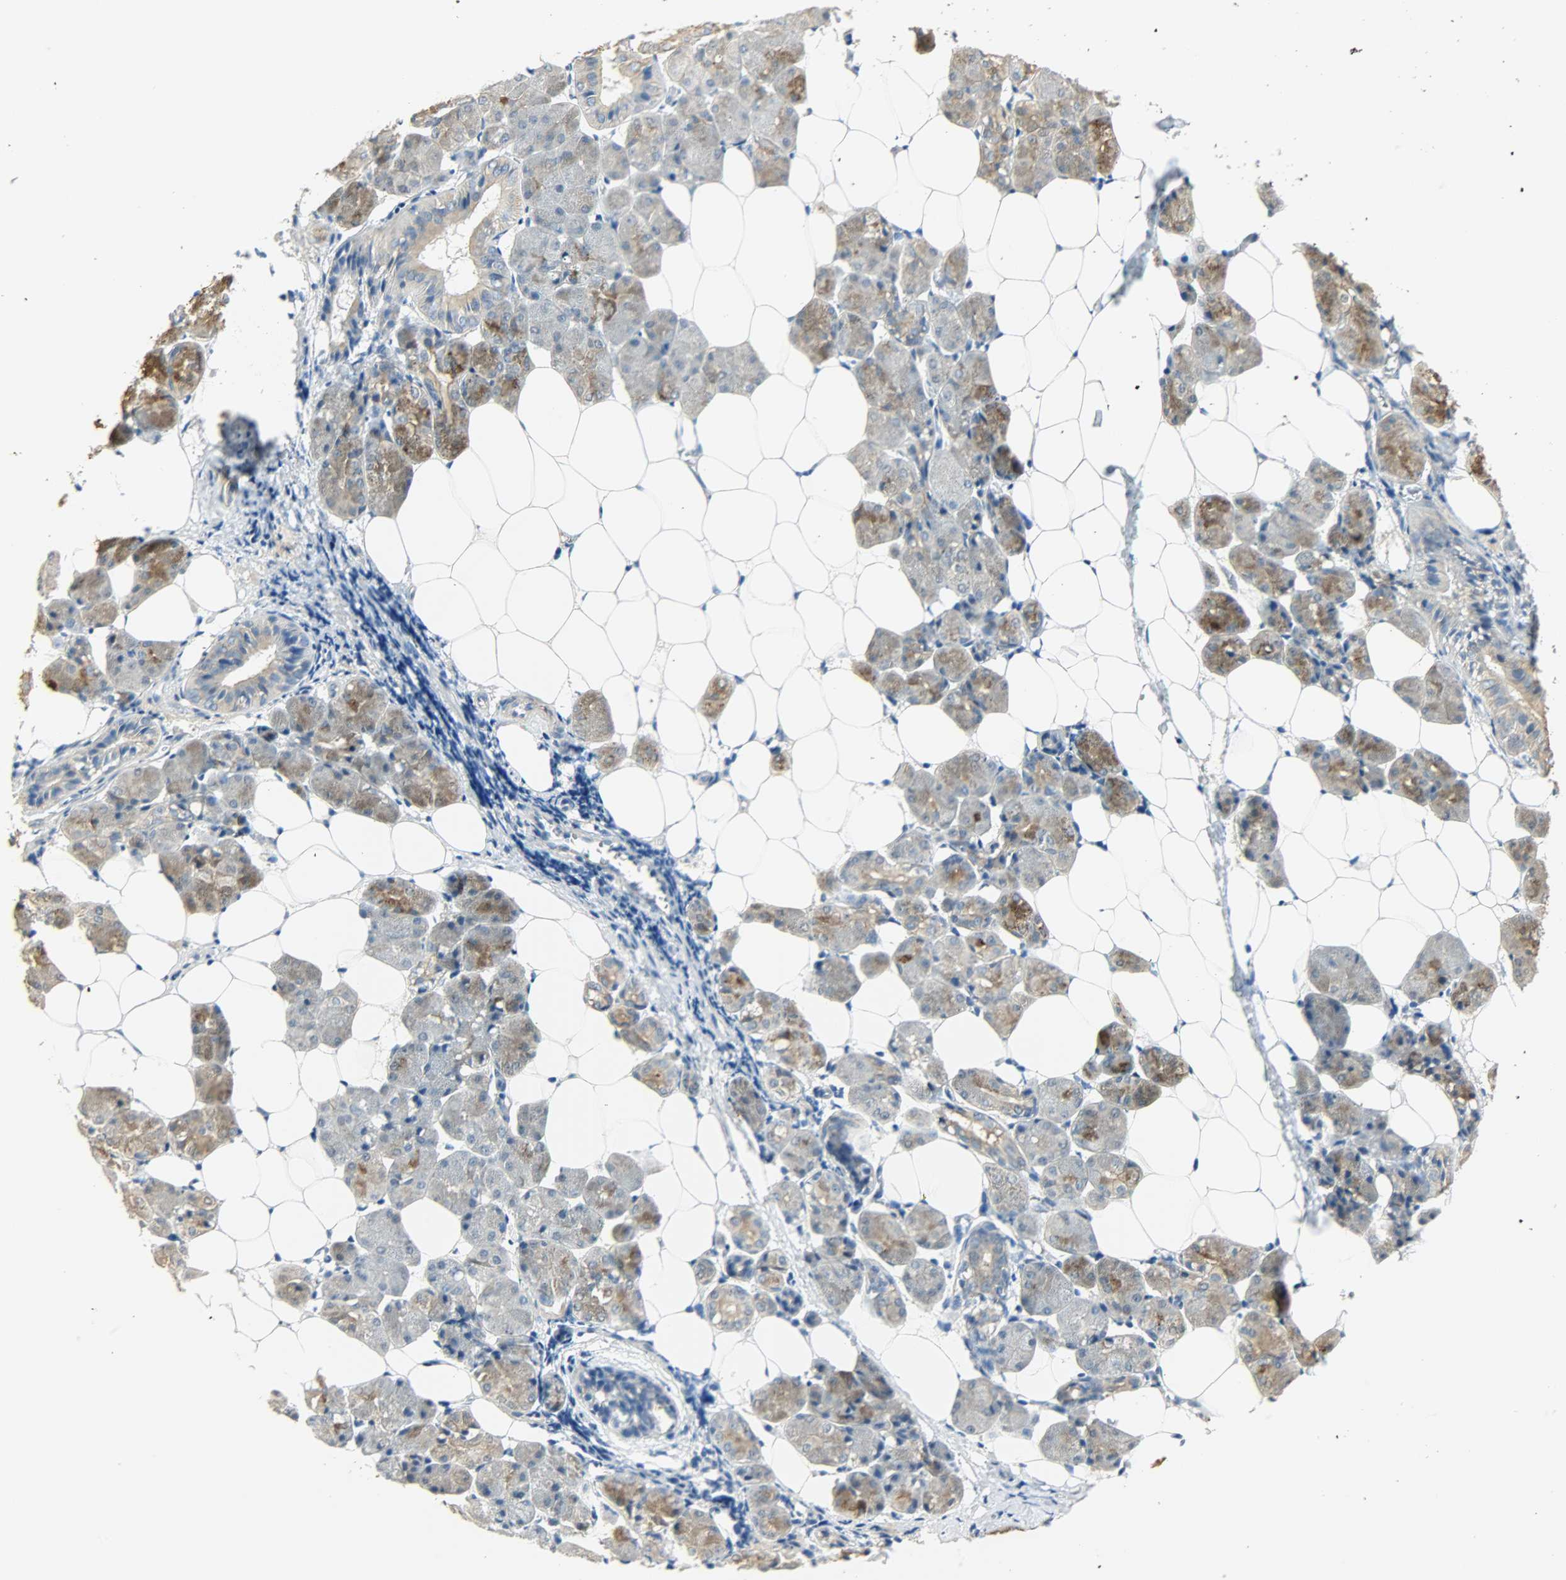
{"staining": {"intensity": "moderate", "quantity": ">75%", "location": "cytoplasmic/membranous"}, "tissue": "salivary gland", "cell_type": "Glandular cells", "image_type": "normal", "snomed": [{"axis": "morphology", "description": "Normal tissue, NOS"}, {"axis": "morphology", "description": "Adenoma, NOS"}, {"axis": "topography", "description": "Salivary gland"}], "caption": "A high-resolution image shows immunohistochemistry (IHC) staining of normal salivary gland, which shows moderate cytoplasmic/membranous expression in about >75% of glandular cells.", "gene": "USP13", "patient": {"sex": "female", "age": 32}}